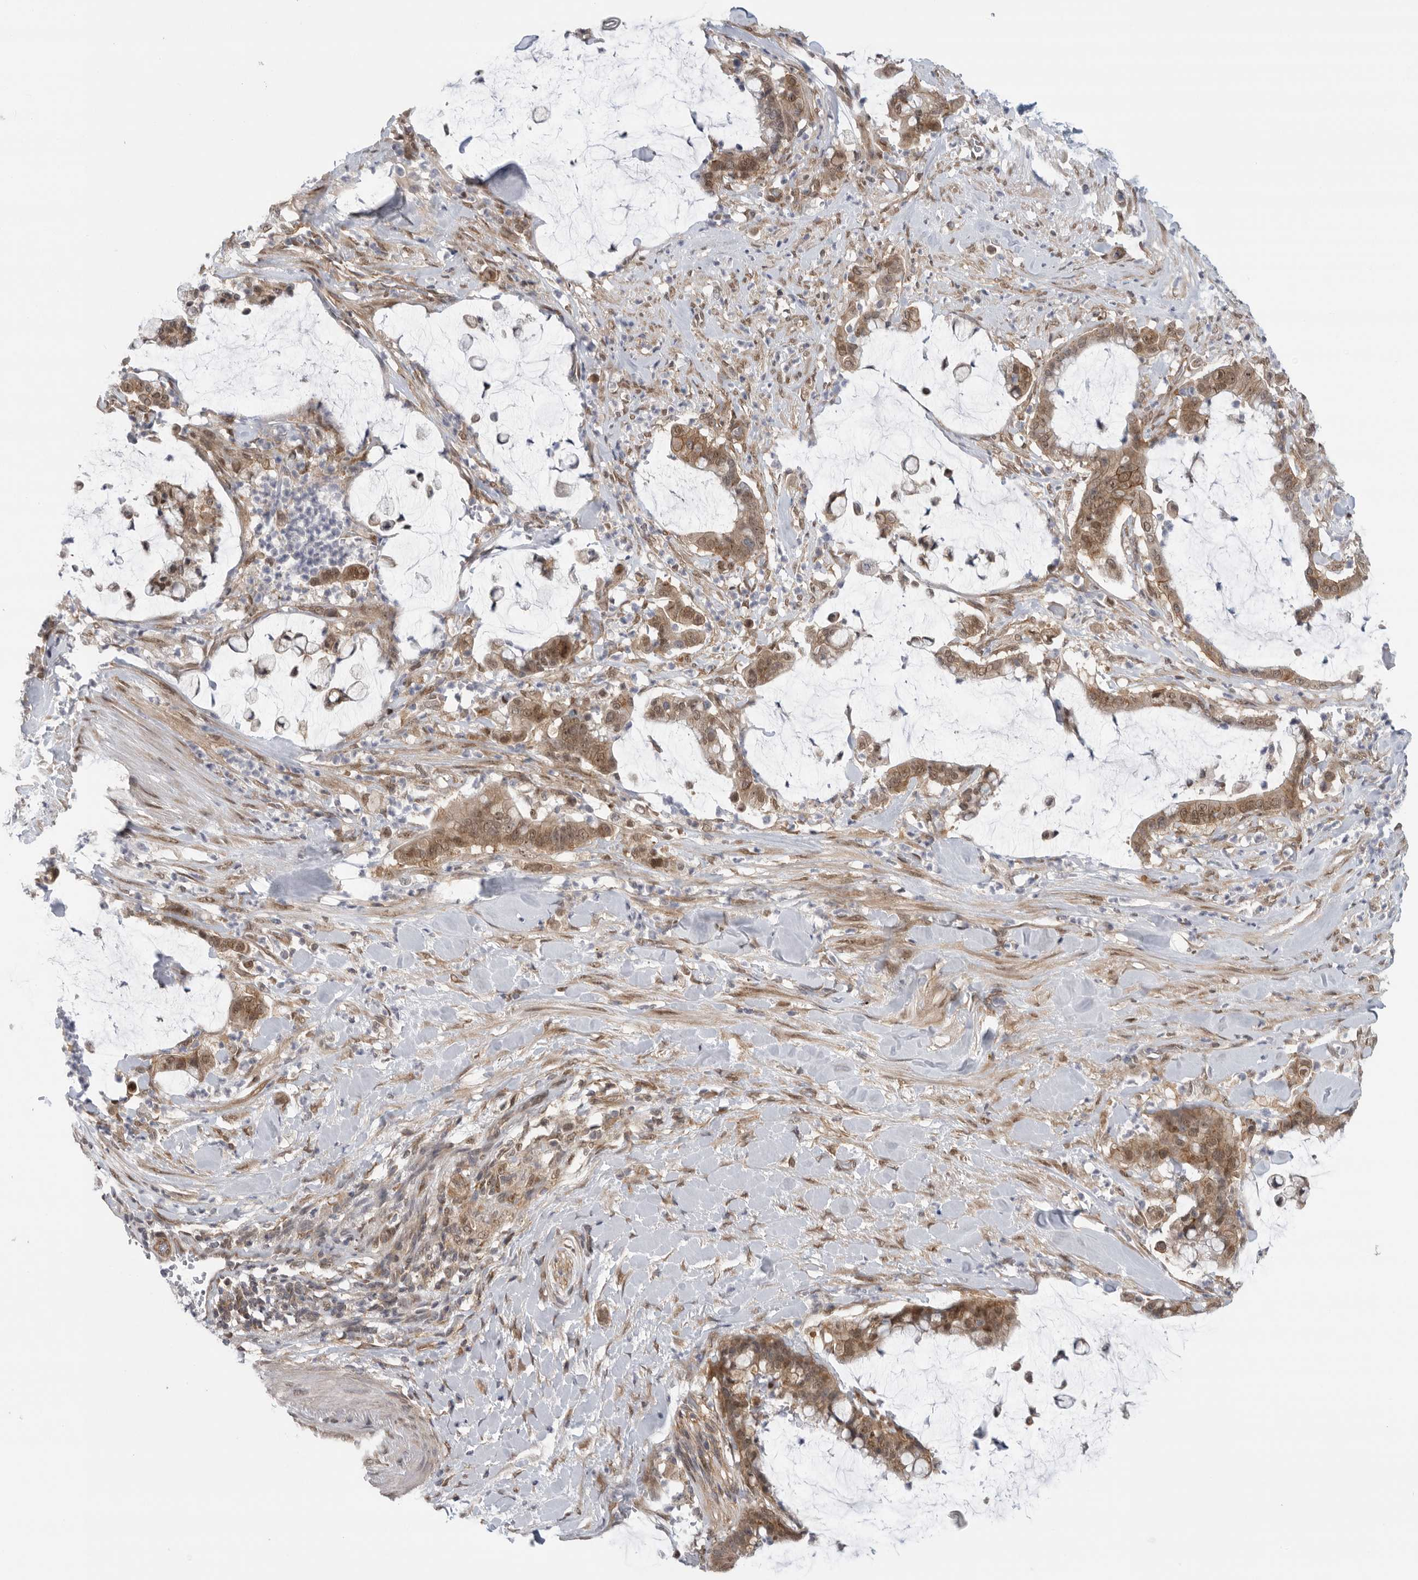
{"staining": {"intensity": "moderate", "quantity": ">75%", "location": "cytoplasmic/membranous,nuclear"}, "tissue": "pancreatic cancer", "cell_type": "Tumor cells", "image_type": "cancer", "snomed": [{"axis": "morphology", "description": "Adenocarcinoma, NOS"}, {"axis": "topography", "description": "Pancreas"}], "caption": "The image reveals immunohistochemical staining of pancreatic cancer (adenocarcinoma). There is moderate cytoplasmic/membranous and nuclear expression is appreciated in about >75% of tumor cells.", "gene": "VPS50", "patient": {"sex": "male", "age": 41}}